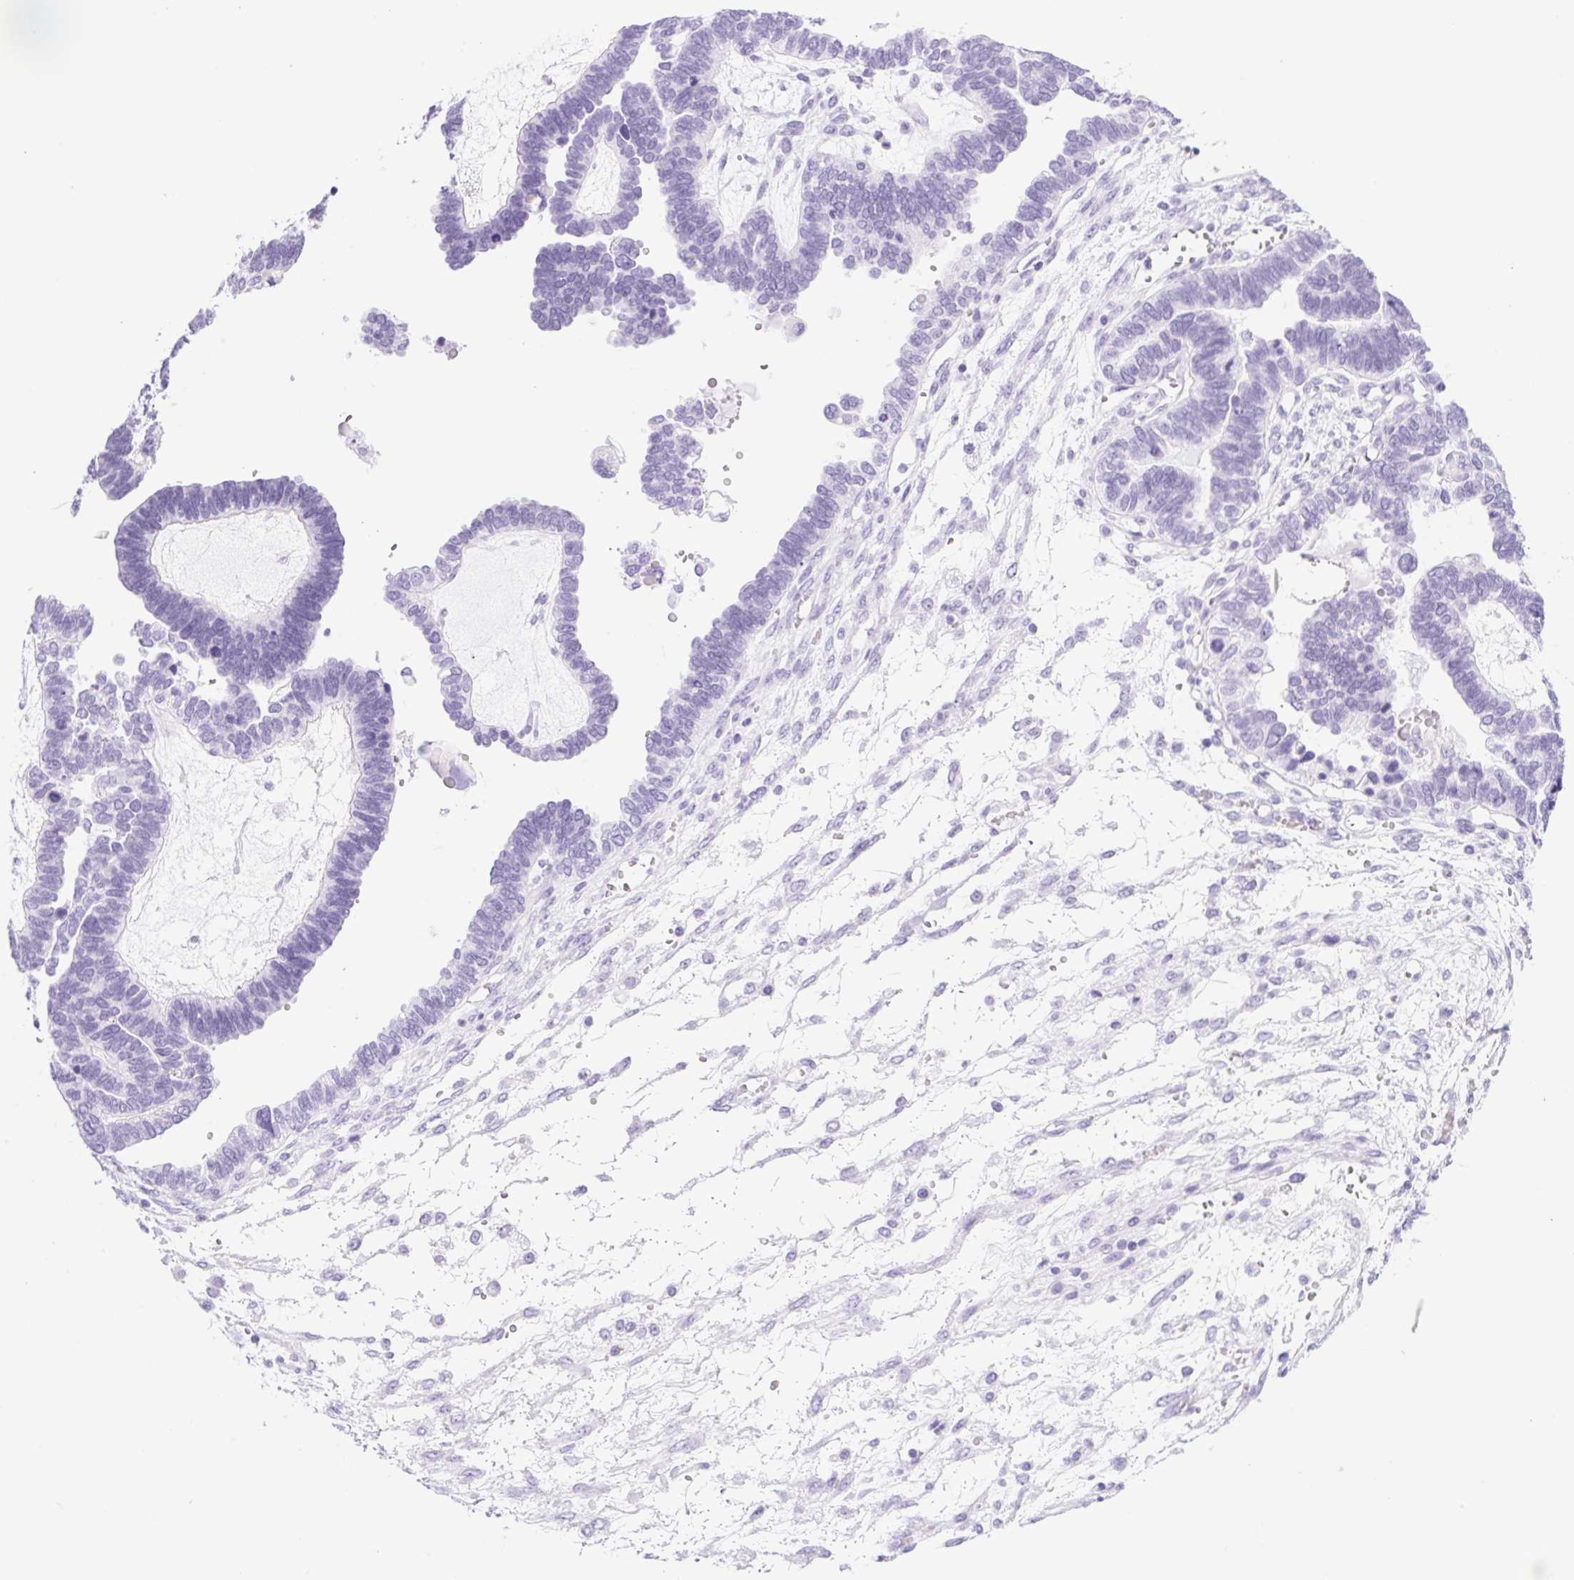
{"staining": {"intensity": "negative", "quantity": "none", "location": "none"}, "tissue": "ovarian cancer", "cell_type": "Tumor cells", "image_type": "cancer", "snomed": [{"axis": "morphology", "description": "Cystadenocarcinoma, serous, NOS"}, {"axis": "topography", "description": "Ovary"}], "caption": "This is a image of immunohistochemistry staining of ovarian cancer, which shows no positivity in tumor cells.", "gene": "SPACA5B", "patient": {"sex": "female", "age": 51}}